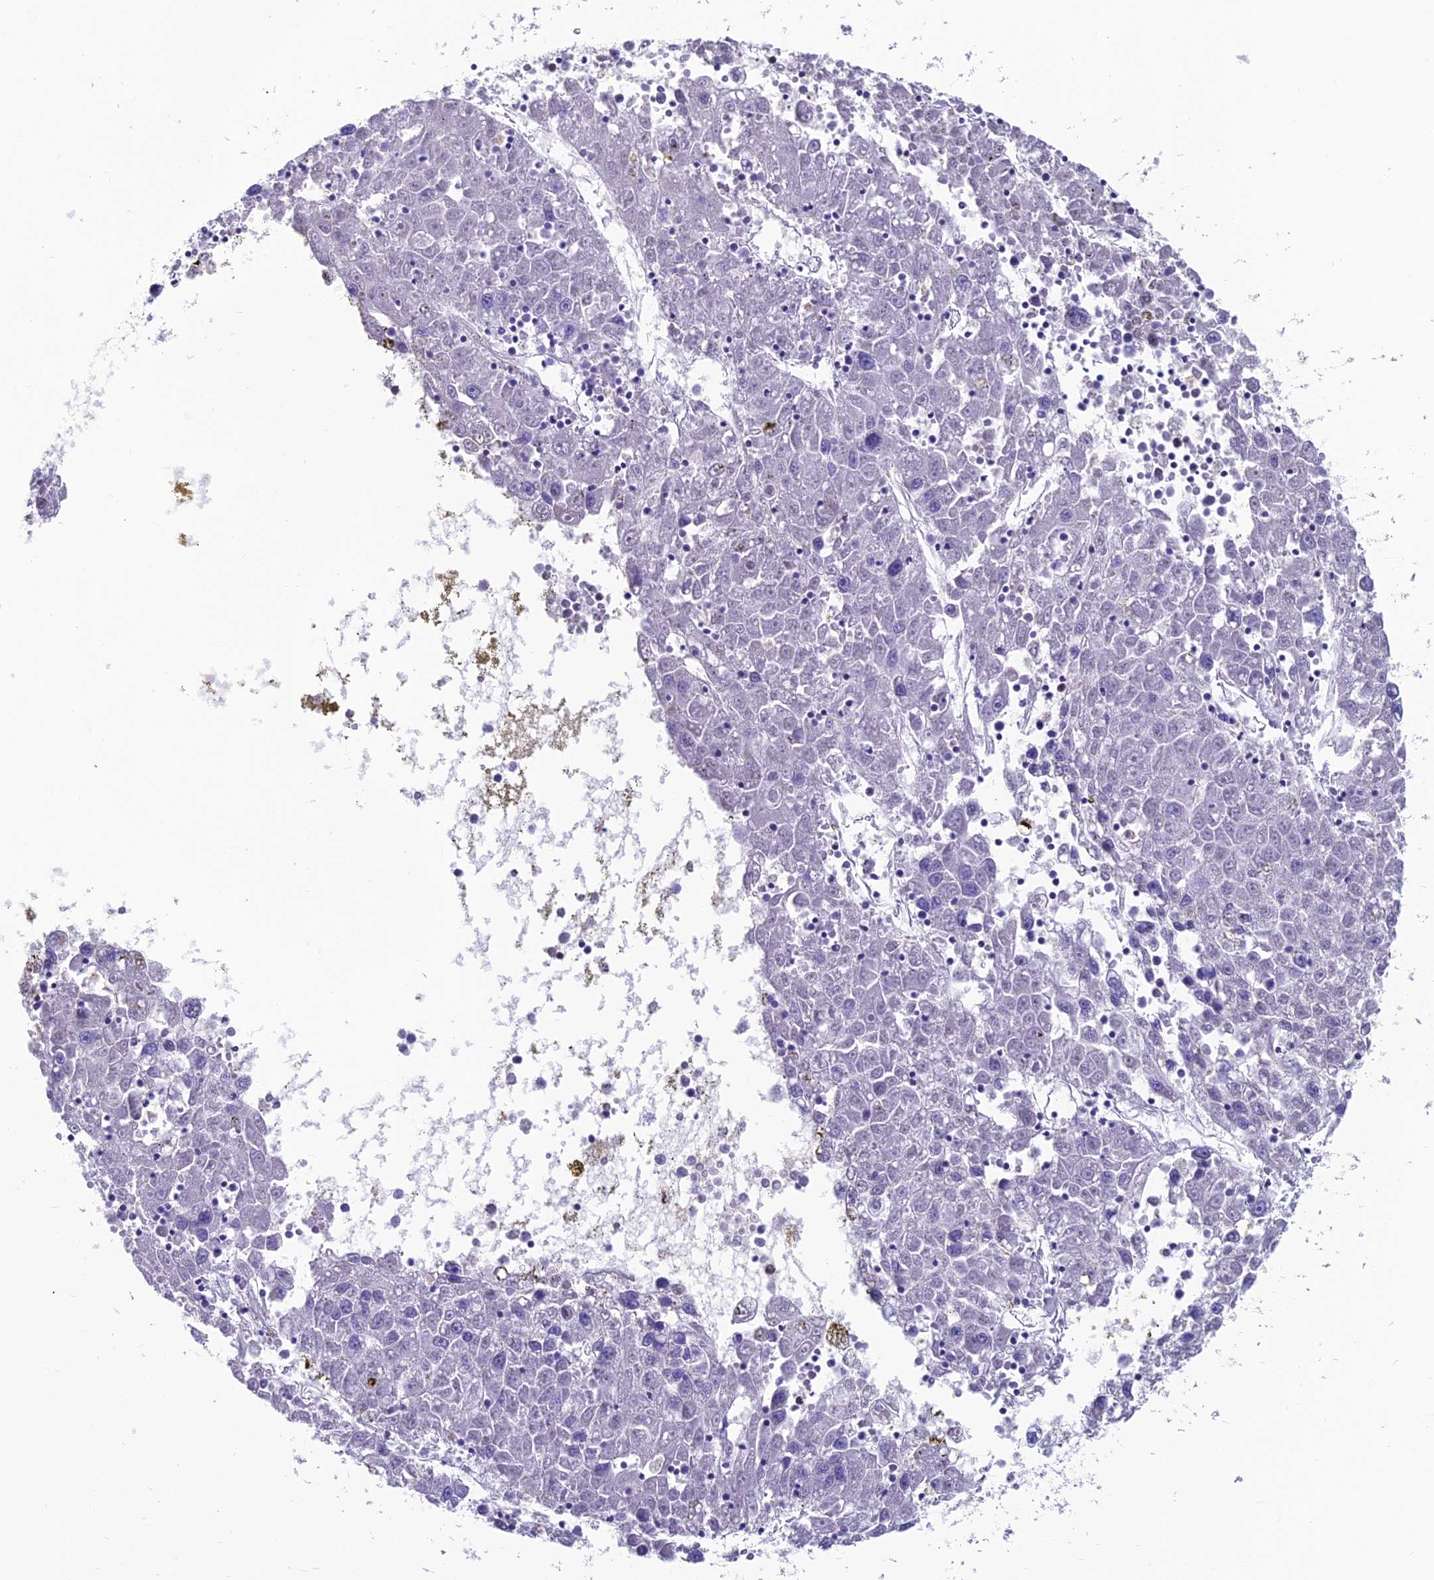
{"staining": {"intensity": "negative", "quantity": "none", "location": "none"}, "tissue": "liver cancer", "cell_type": "Tumor cells", "image_type": "cancer", "snomed": [{"axis": "morphology", "description": "Carcinoma, Hepatocellular, NOS"}, {"axis": "topography", "description": "Liver"}], "caption": "IHC histopathology image of neoplastic tissue: human liver cancer stained with DAB (3,3'-diaminobenzidine) shows no significant protein positivity in tumor cells.", "gene": "GNG11", "patient": {"sex": "male", "age": 49}}